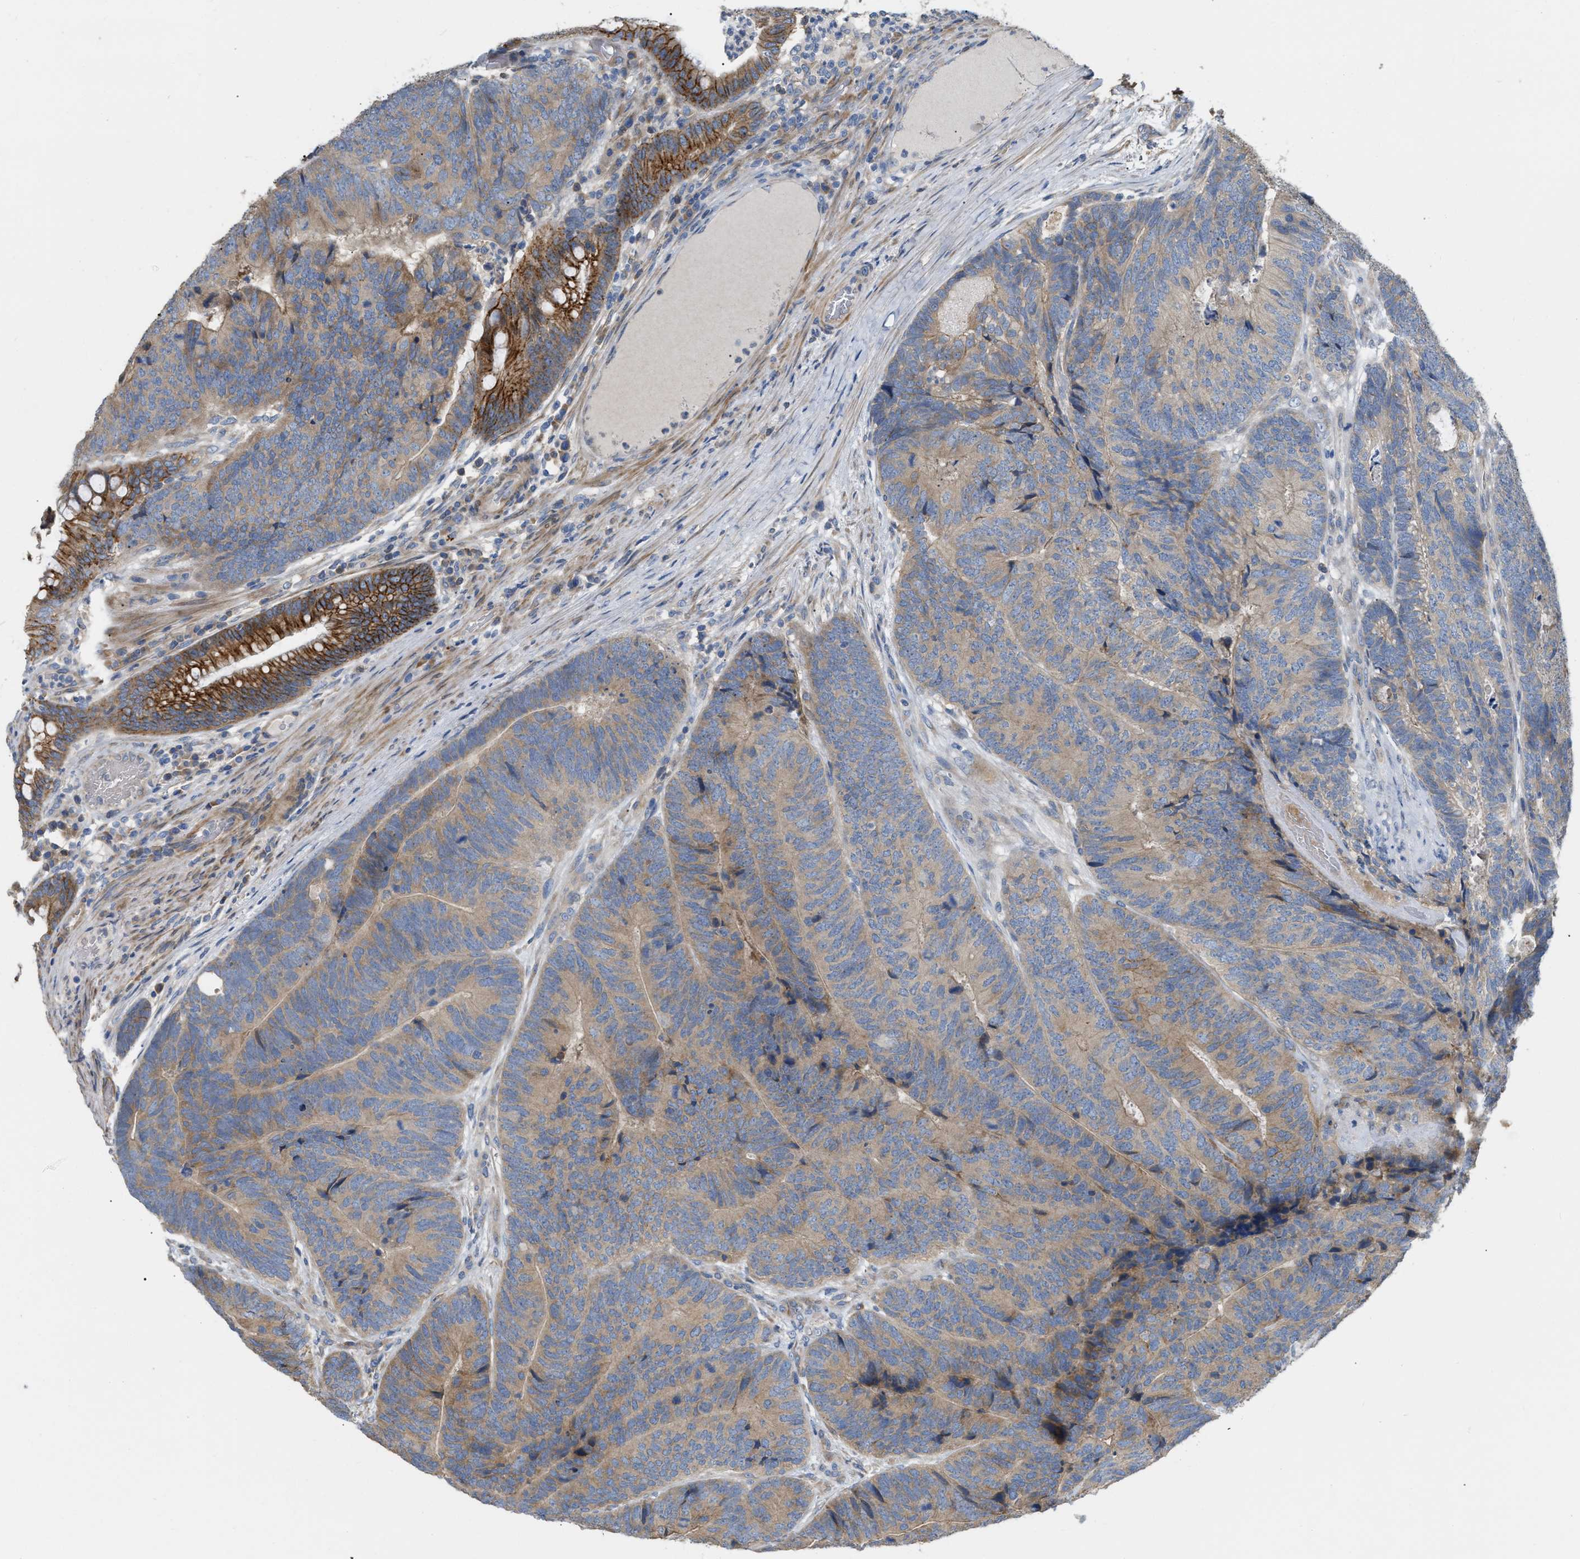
{"staining": {"intensity": "moderate", "quantity": ">75%", "location": "cytoplasmic/membranous"}, "tissue": "colorectal cancer", "cell_type": "Tumor cells", "image_type": "cancer", "snomed": [{"axis": "morphology", "description": "Adenocarcinoma, NOS"}, {"axis": "topography", "description": "Colon"}], "caption": "Adenocarcinoma (colorectal) was stained to show a protein in brown. There is medium levels of moderate cytoplasmic/membranous positivity in approximately >75% of tumor cells.", "gene": "DHX58", "patient": {"sex": "female", "age": 67}}